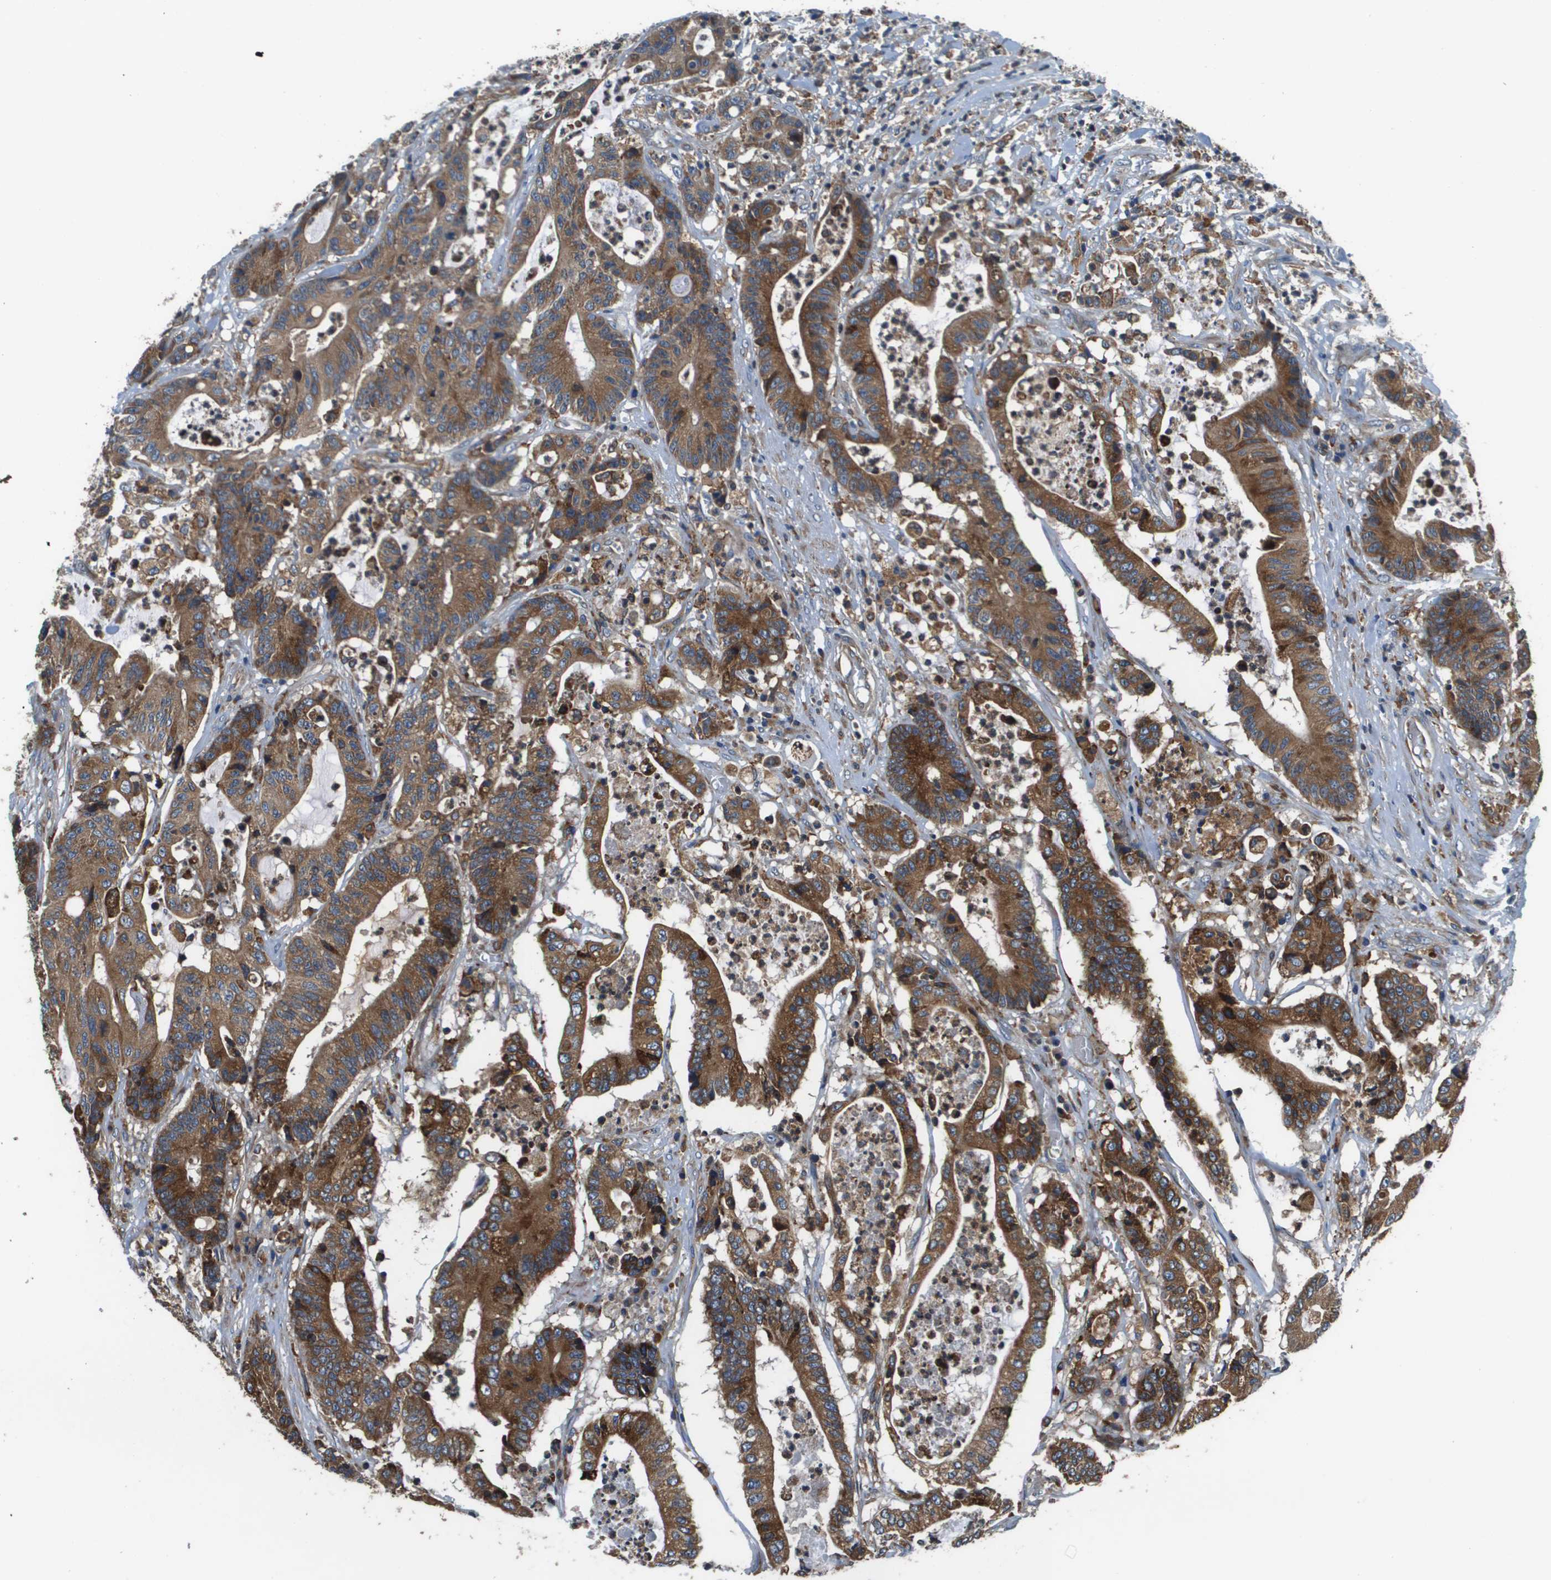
{"staining": {"intensity": "strong", "quantity": ">75%", "location": "cytoplasmic/membranous"}, "tissue": "colorectal cancer", "cell_type": "Tumor cells", "image_type": "cancer", "snomed": [{"axis": "morphology", "description": "Adenocarcinoma, NOS"}, {"axis": "topography", "description": "Colon"}], "caption": "Adenocarcinoma (colorectal) stained for a protein (brown) exhibits strong cytoplasmic/membranous positive staining in about >75% of tumor cells.", "gene": "CNPY3", "patient": {"sex": "female", "age": 84}}